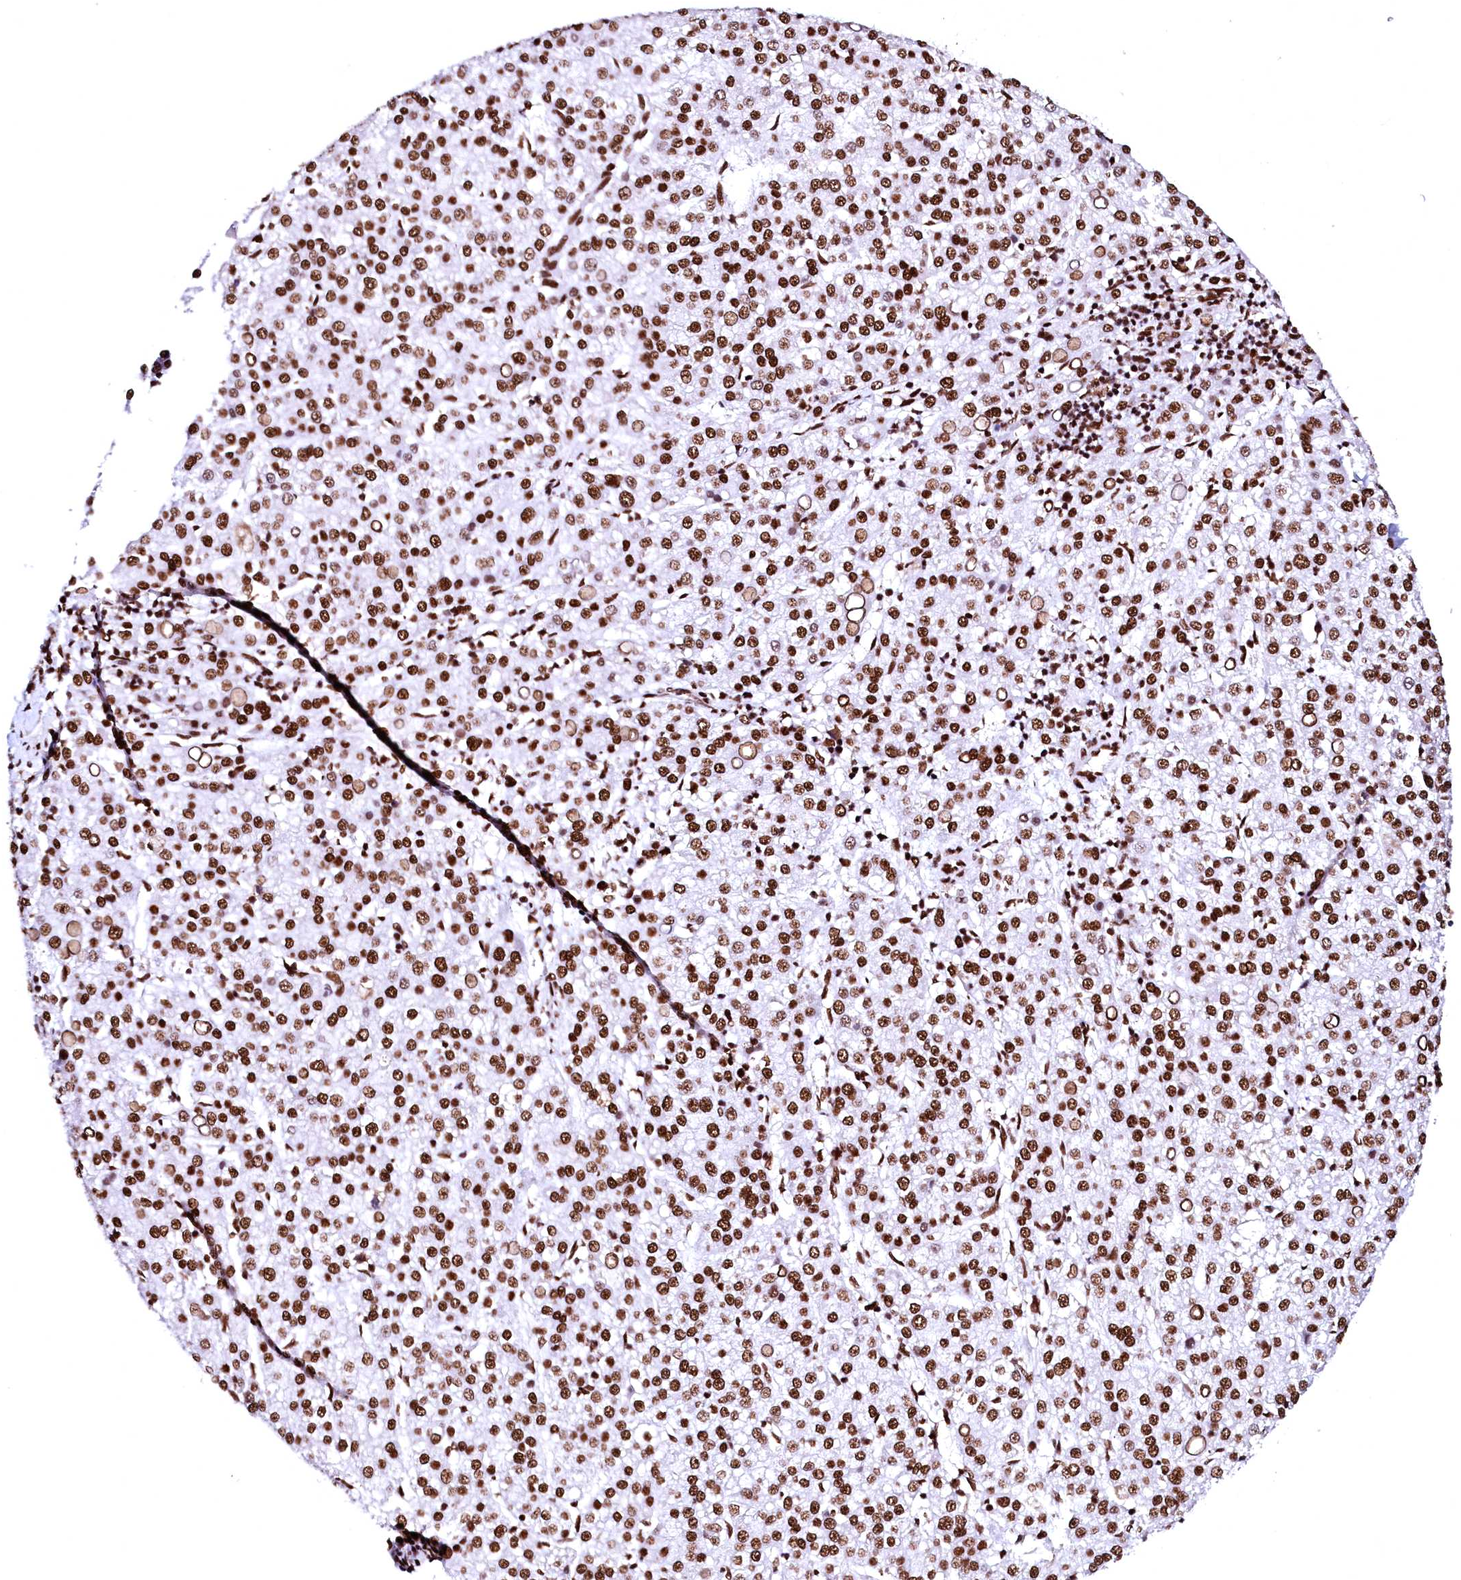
{"staining": {"intensity": "strong", "quantity": ">75%", "location": "nuclear"}, "tissue": "liver cancer", "cell_type": "Tumor cells", "image_type": "cancer", "snomed": [{"axis": "morphology", "description": "Carcinoma, Hepatocellular, NOS"}, {"axis": "topography", "description": "Liver"}], "caption": "Immunohistochemical staining of human liver cancer demonstrates strong nuclear protein staining in about >75% of tumor cells. Nuclei are stained in blue.", "gene": "CPSF6", "patient": {"sex": "female", "age": 58}}